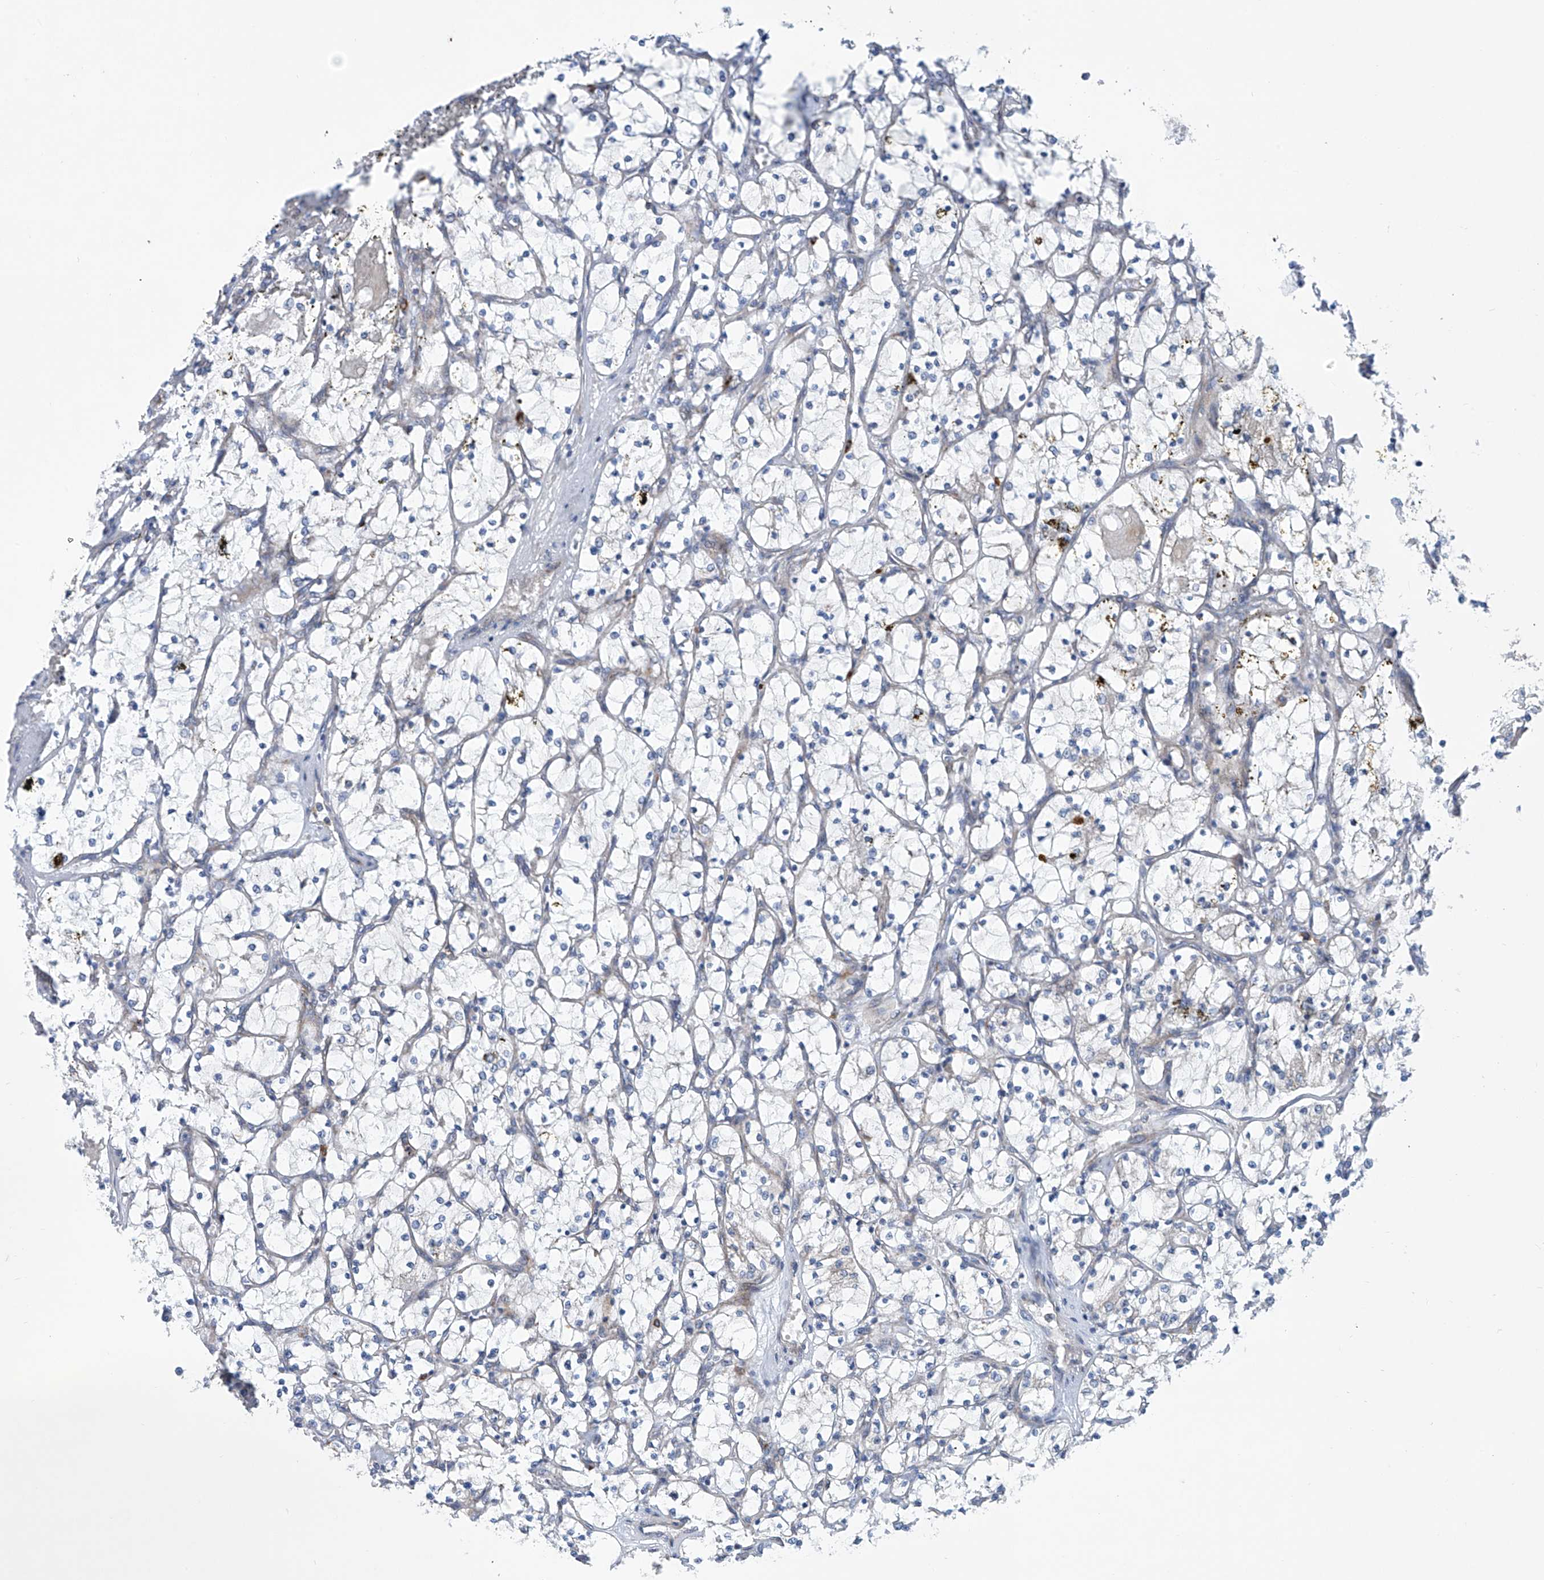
{"staining": {"intensity": "negative", "quantity": "none", "location": "none"}, "tissue": "renal cancer", "cell_type": "Tumor cells", "image_type": "cancer", "snomed": [{"axis": "morphology", "description": "Adenocarcinoma, NOS"}, {"axis": "topography", "description": "Kidney"}], "caption": "A photomicrograph of renal cancer stained for a protein shows no brown staining in tumor cells.", "gene": "KLC4", "patient": {"sex": "female", "age": 69}}